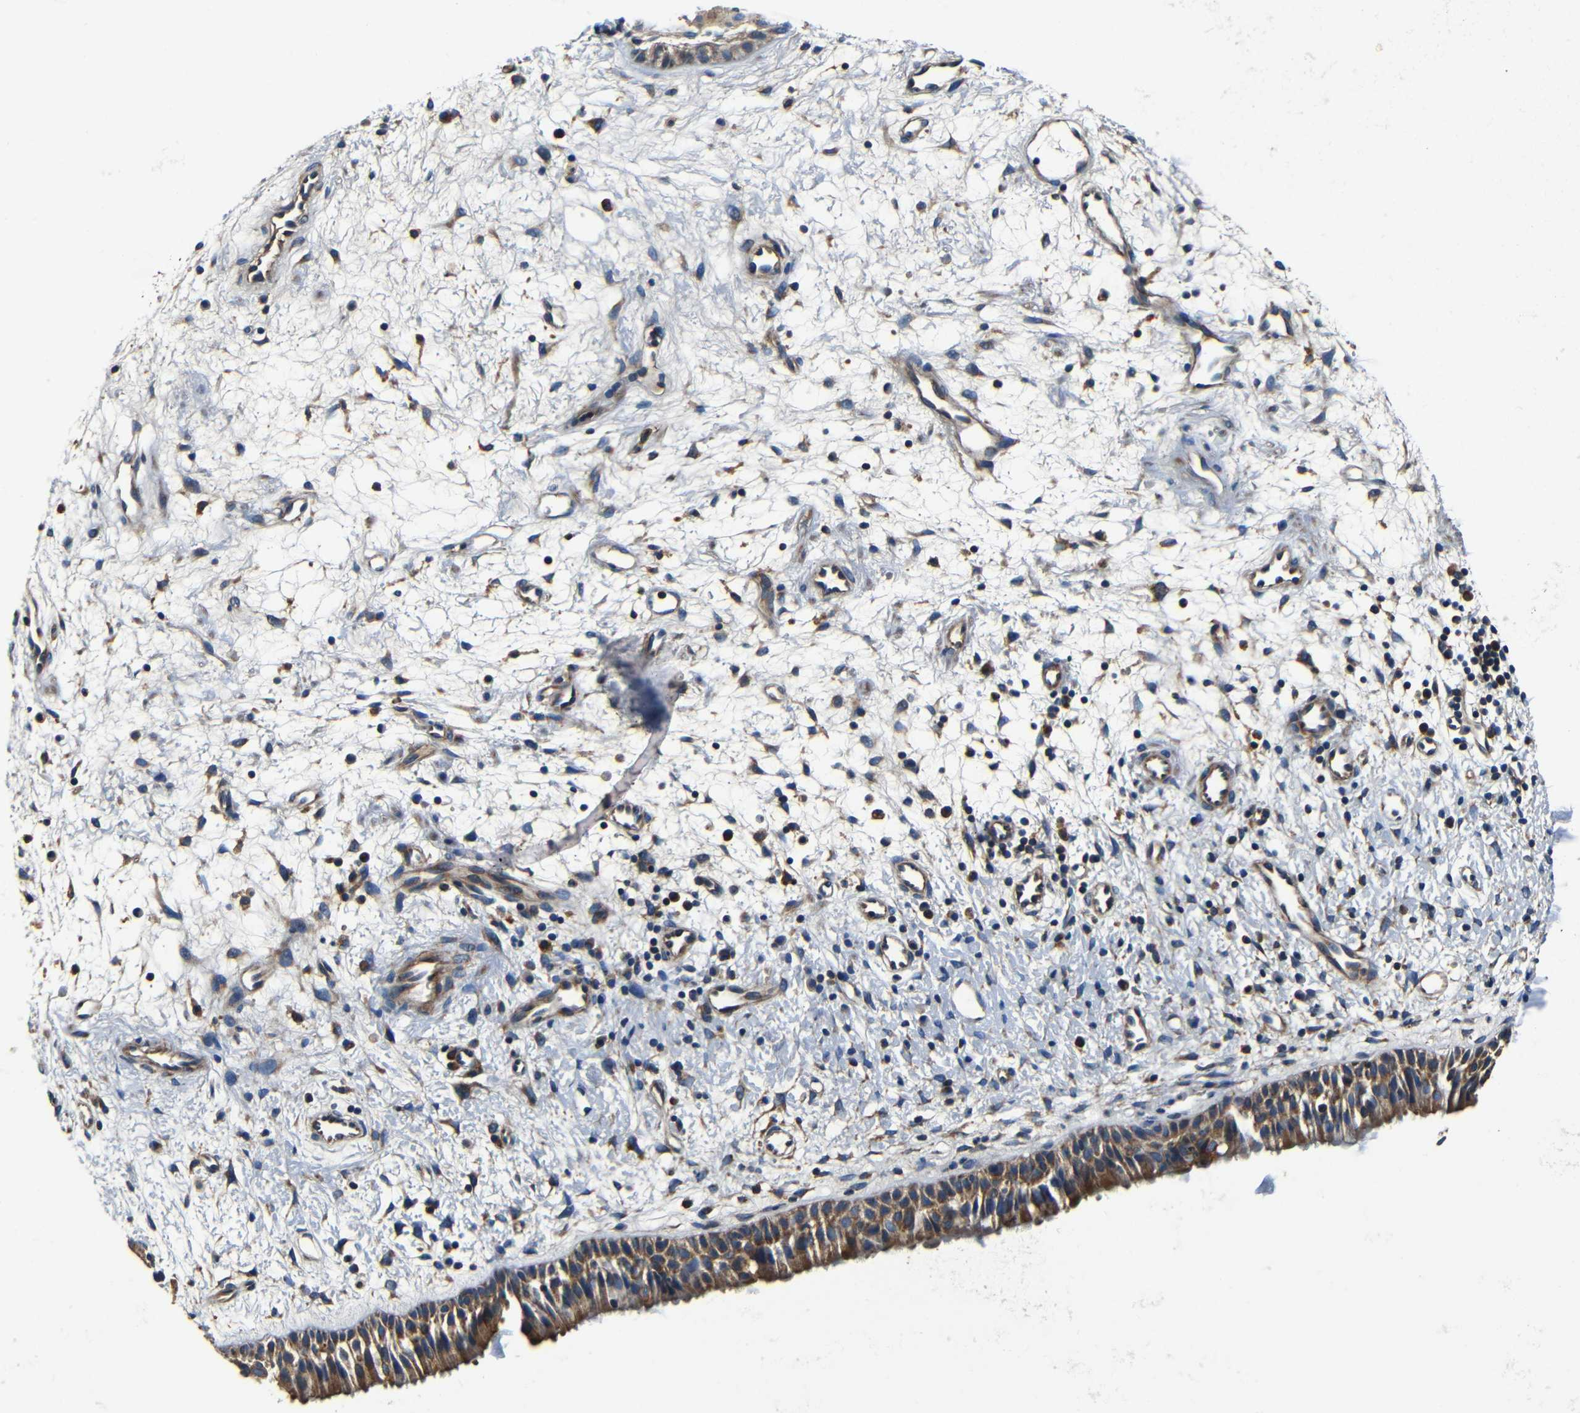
{"staining": {"intensity": "moderate", "quantity": ">75%", "location": "cytoplasmic/membranous"}, "tissue": "nasopharynx", "cell_type": "Respiratory epithelial cells", "image_type": "normal", "snomed": [{"axis": "morphology", "description": "Normal tissue, NOS"}, {"axis": "topography", "description": "Nasopharynx"}], "caption": "DAB immunohistochemical staining of unremarkable nasopharynx shows moderate cytoplasmic/membranous protein positivity in about >75% of respiratory epithelial cells.", "gene": "MTX1", "patient": {"sex": "male", "age": 22}}